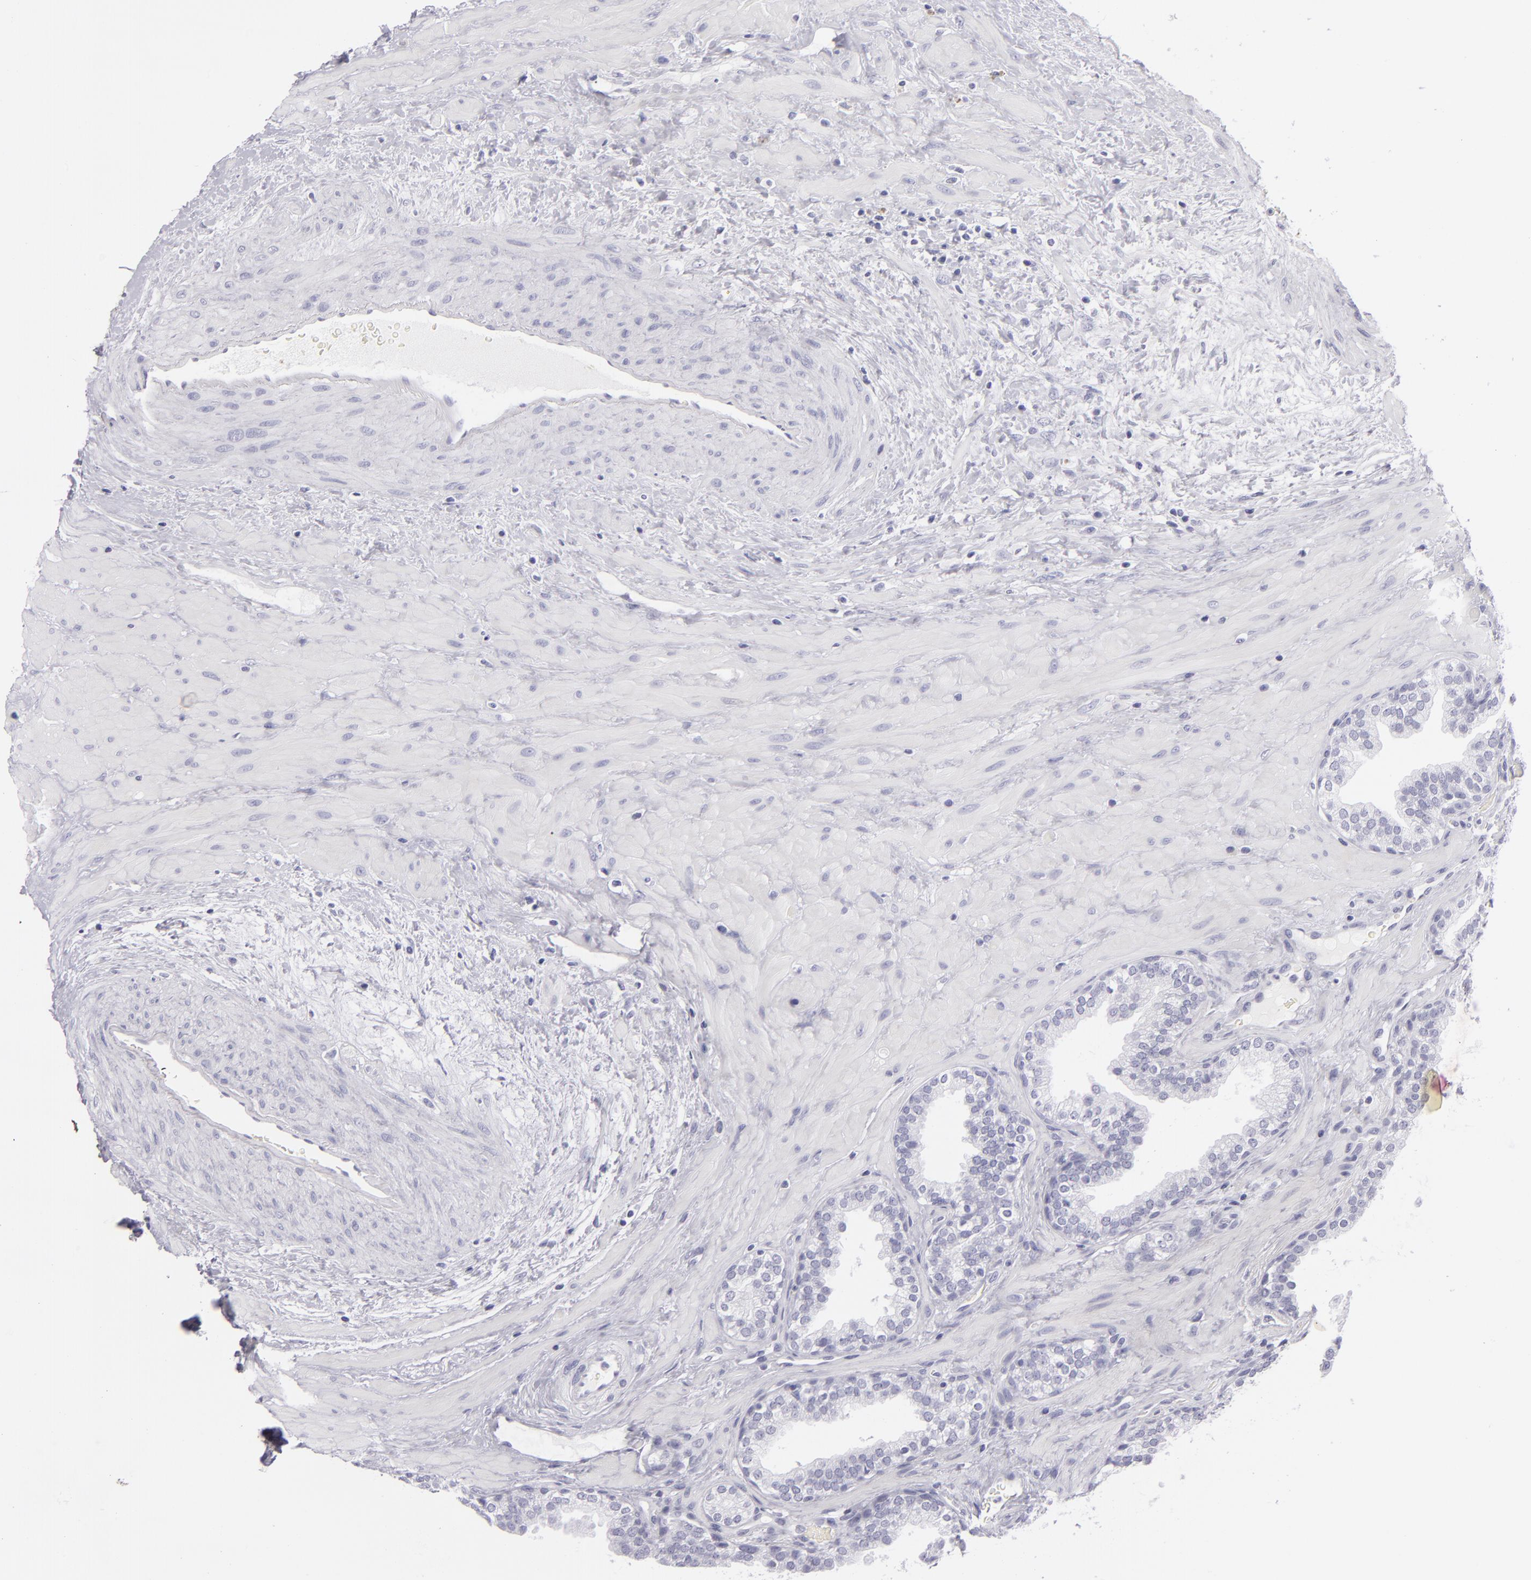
{"staining": {"intensity": "negative", "quantity": "none", "location": "none"}, "tissue": "prostate", "cell_type": "Glandular cells", "image_type": "normal", "snomed": [{"axis": "morphology", "description": "Normal tissue, NOS"}, {"axis": "topography", "description": "Prostate"}], "caption": "Glandular cells are negative for brown protein staining in normal prostate. (Immunohistochemistry (ihc), brightfield microscopy, high magnification).", "gene": "VIL1", "patient": {"sex": "male", "age": 51}}